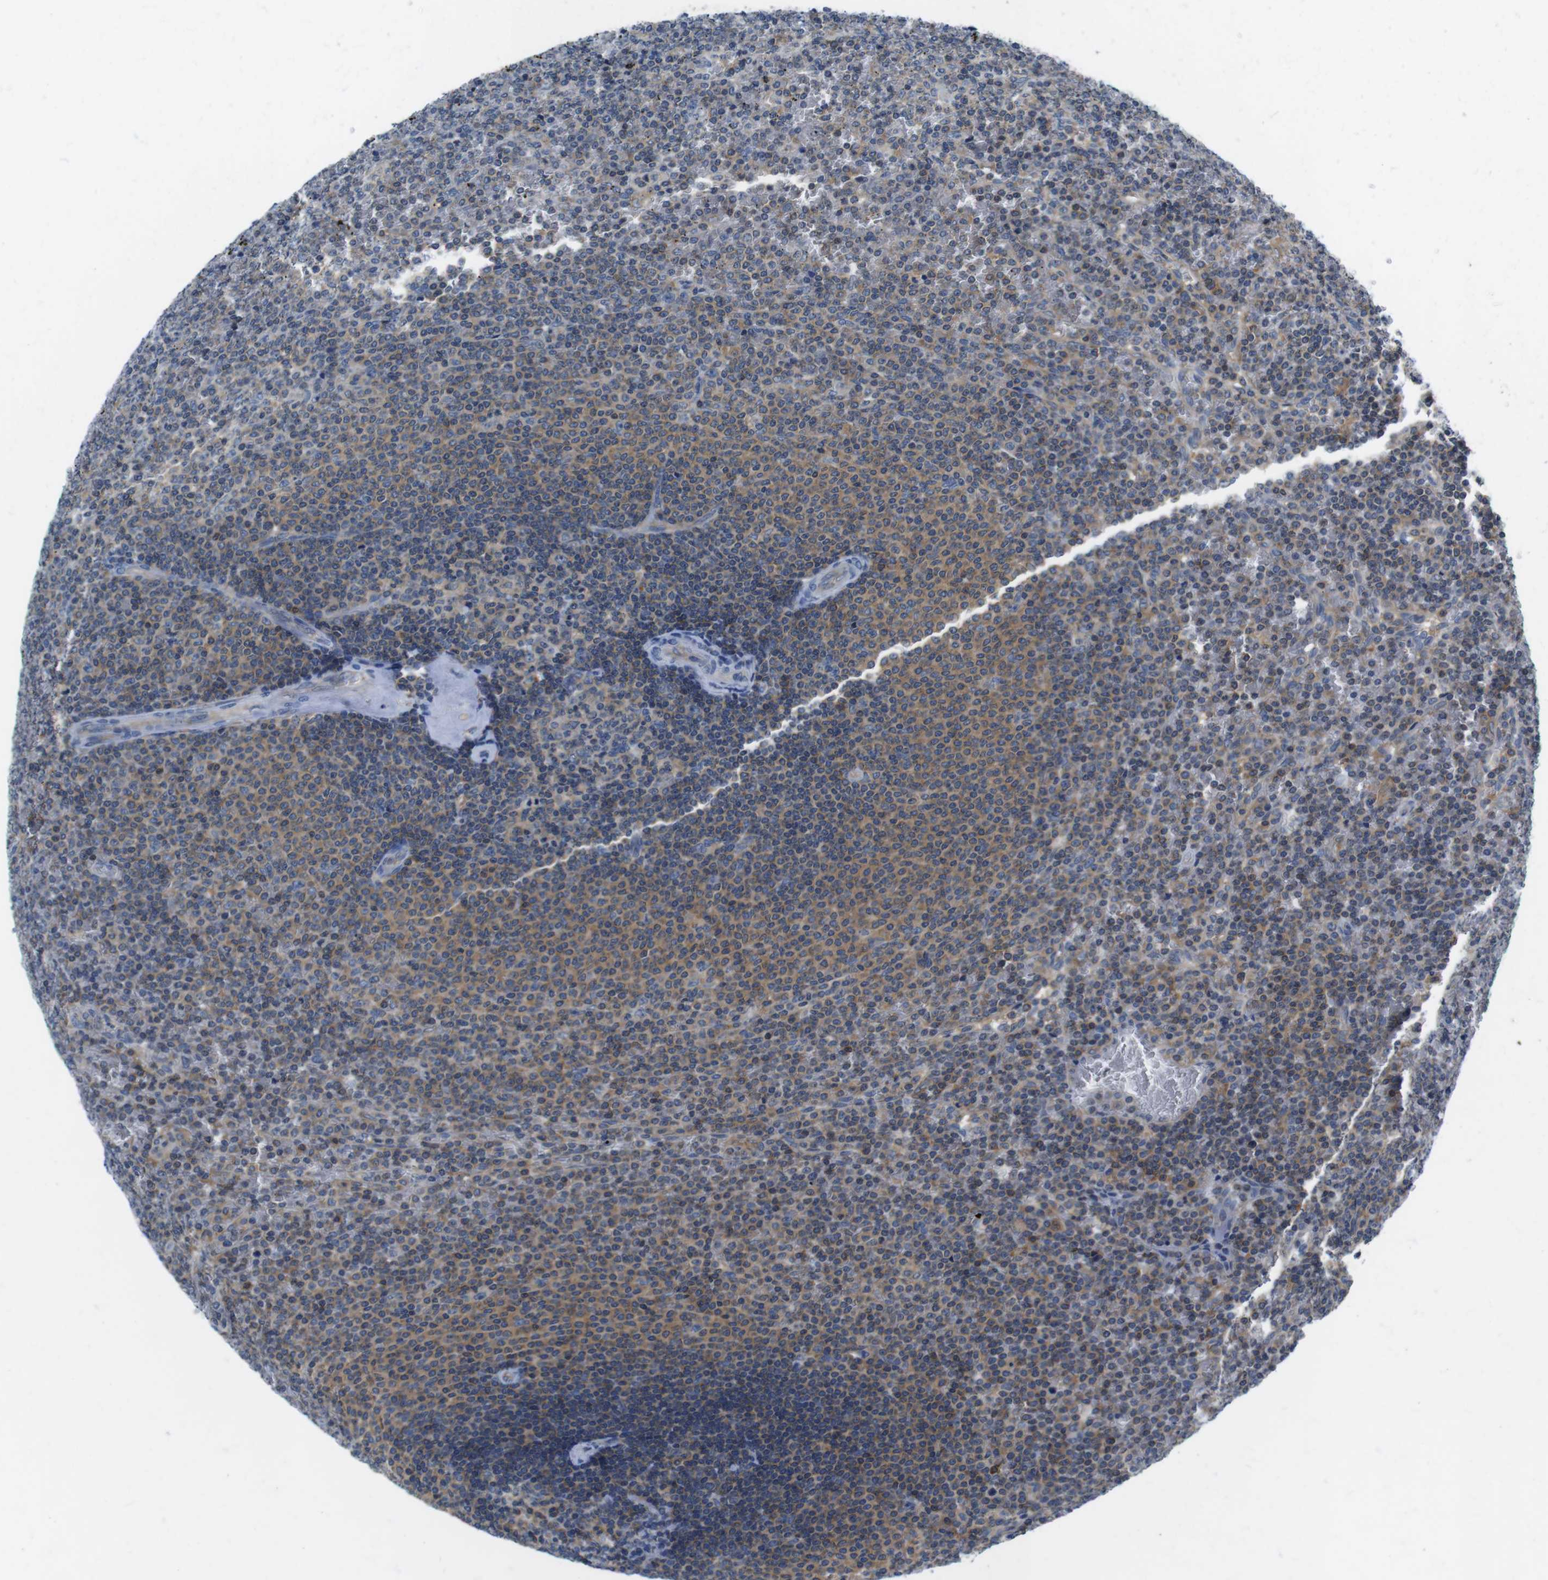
{"staining": {"intensity": "moderate", "quantity": "25%-75%", "location": "cytoplasmic/membranous"}, "tissue": "lymphoma", "cell_type": "Tumor cells", "image_type": "cancer", "snomed": [{"axis": "morphology", "description": "Malignant lymphoma, non-Hodgkin's type, Low grade"}, {"axis": "topography", "description": "Spleen"}], "caption": "DAB immunohistochemical staining of human lymphoma displays moderate cytoplasmic/membranous protein positivity in about 25%-75% of tumor cells. (Brightfield microscopy of DAB IHC at high magnification).", "gene": "PIK3CD", "patient": {"sex": "female", "age": 77}}